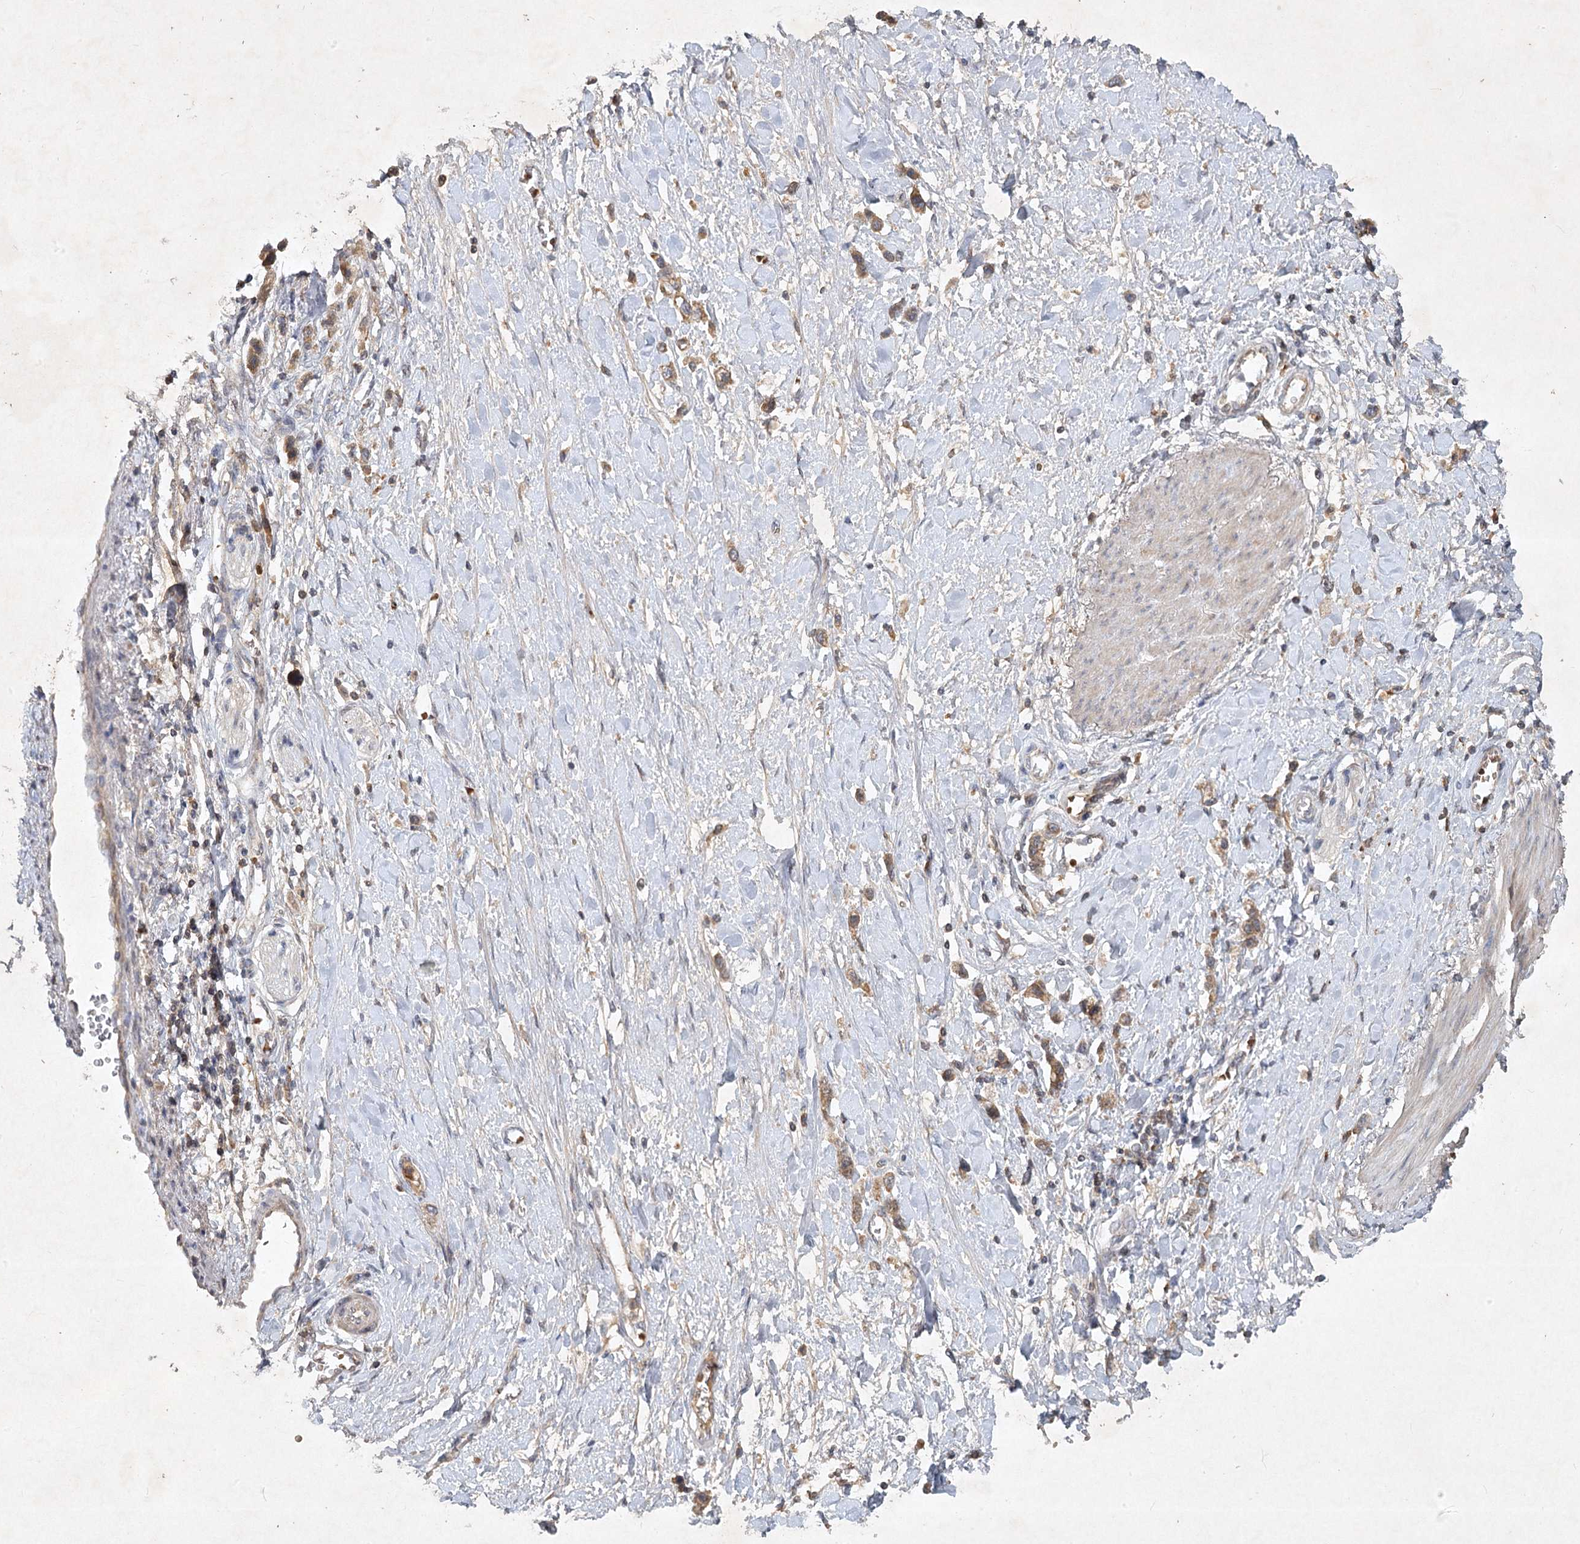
{"staining": {"intensity": "moderate", "quantity": ">75%", "location": "cytoplasmic/membranous"}, "tissue": "stomach cancer", "cell_type": "Tumor cells", "image_type": "cancer", "snomed": [{"axis": "morphology", "description": "Adenocarcinoma, NOS"}, {"axis": "topography", "description": "Stomach"}], "caption": "Immunohistochemical staining of human stomach adenocarcinoma displays medium levels of moderate cytoplasmic/membranous staining in about >75% of tumor cells. (DAB IHC with brightfield microscopy, high magnification).", "gene": "PYROXD2", "patient": {"sex": "female", "age": 65}}